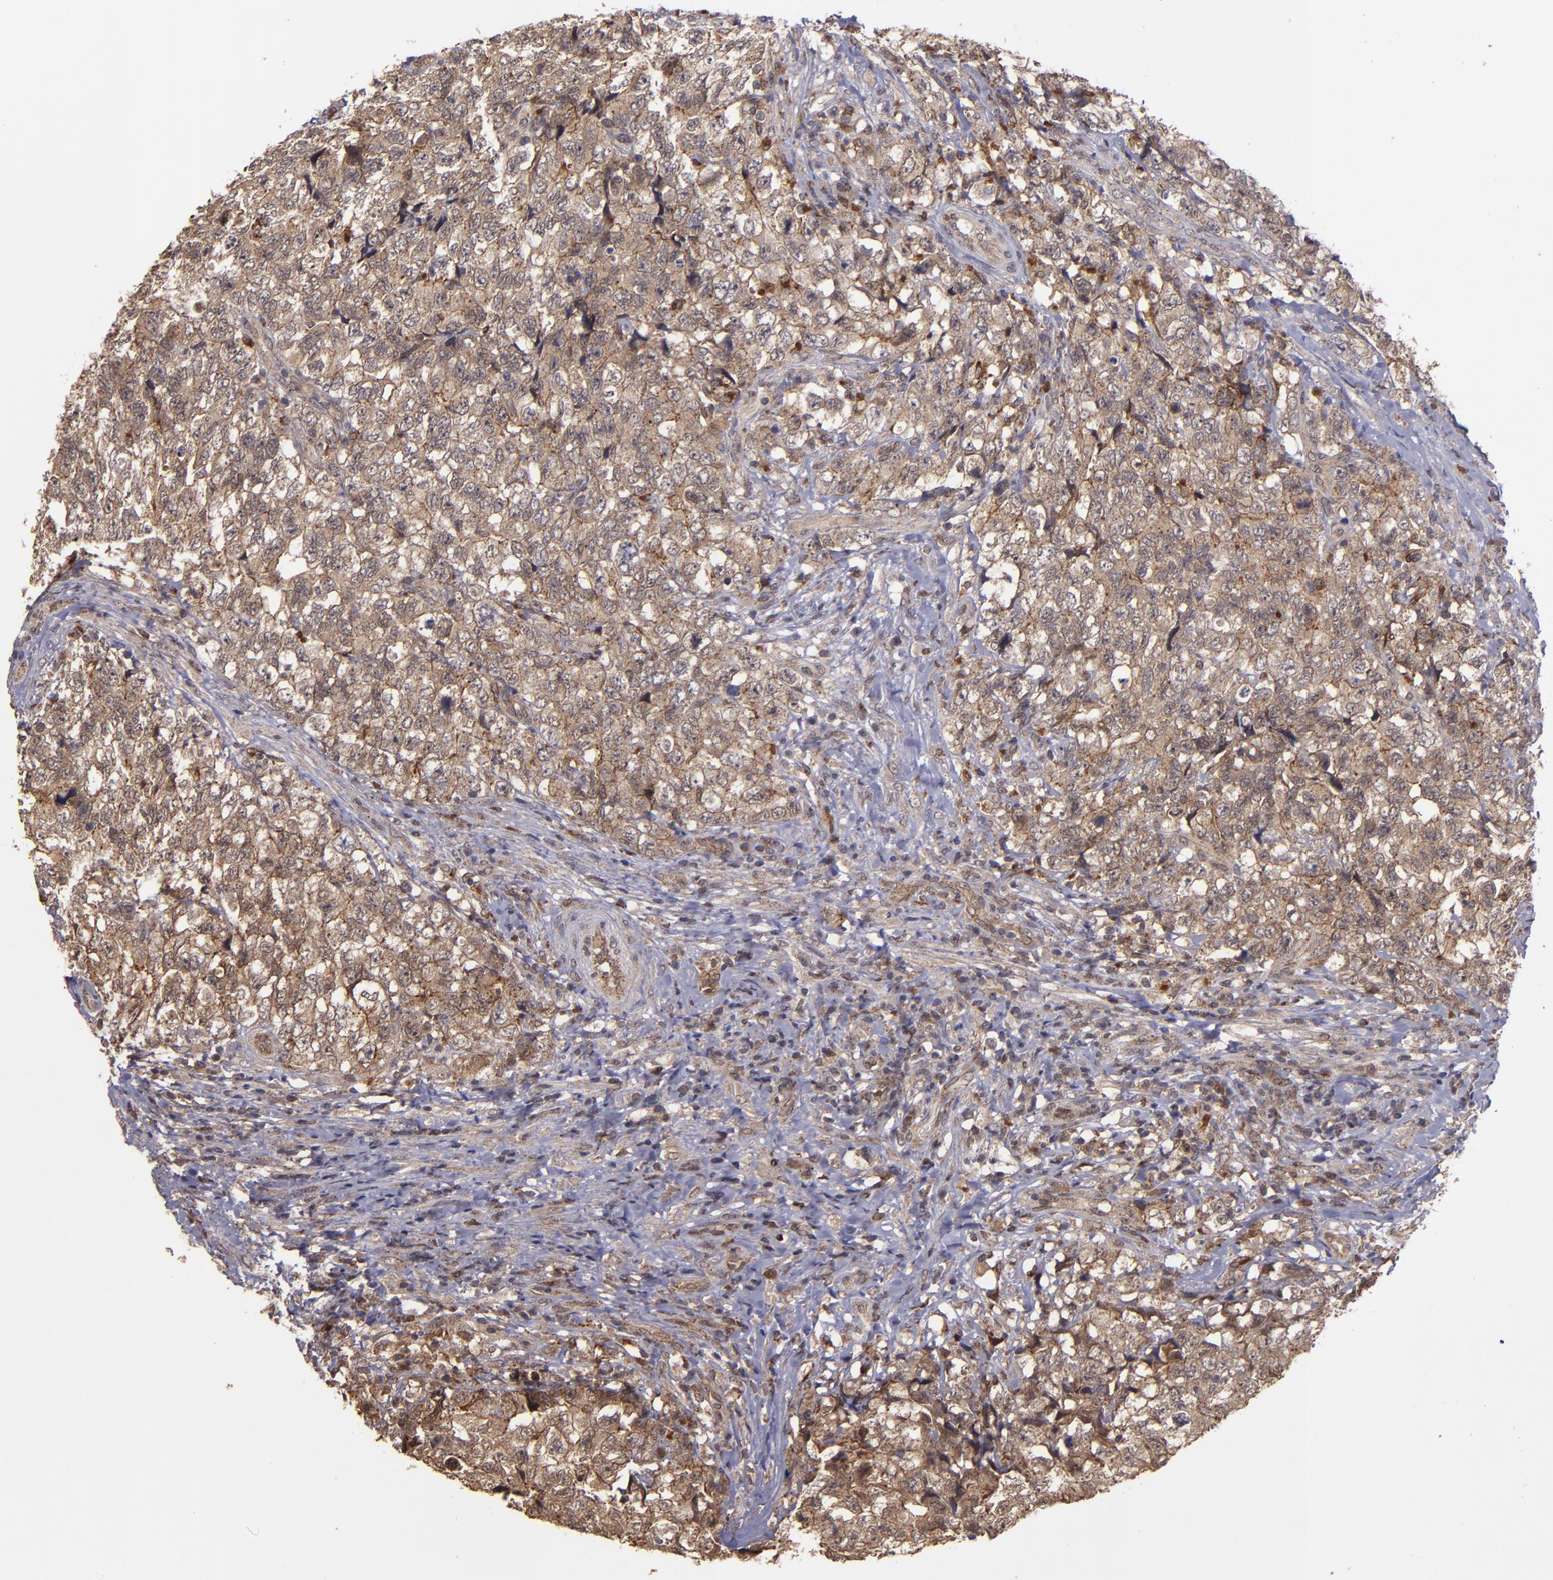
{"staining": {"intensity": "moderate", "quantity": ">75%", "location": "cytoplasmic/membranous"}, "tissue": "testis cancer", "cell_type": "Tumor cells", "image_type": "cancer", "snomed": [{"axis": "morphology", "description": "Carcinoma, Embryonal, NOS"}, {"axis": "topography", "description": "Testis"}], "caption": "A brown stain labels moderate cytoplasmic/membranous positivity of a protein in testis embryonal carcinoma tumor cells.", "gene": "SIPA1L1", "patient": {"sex": "male", "age": 31}}